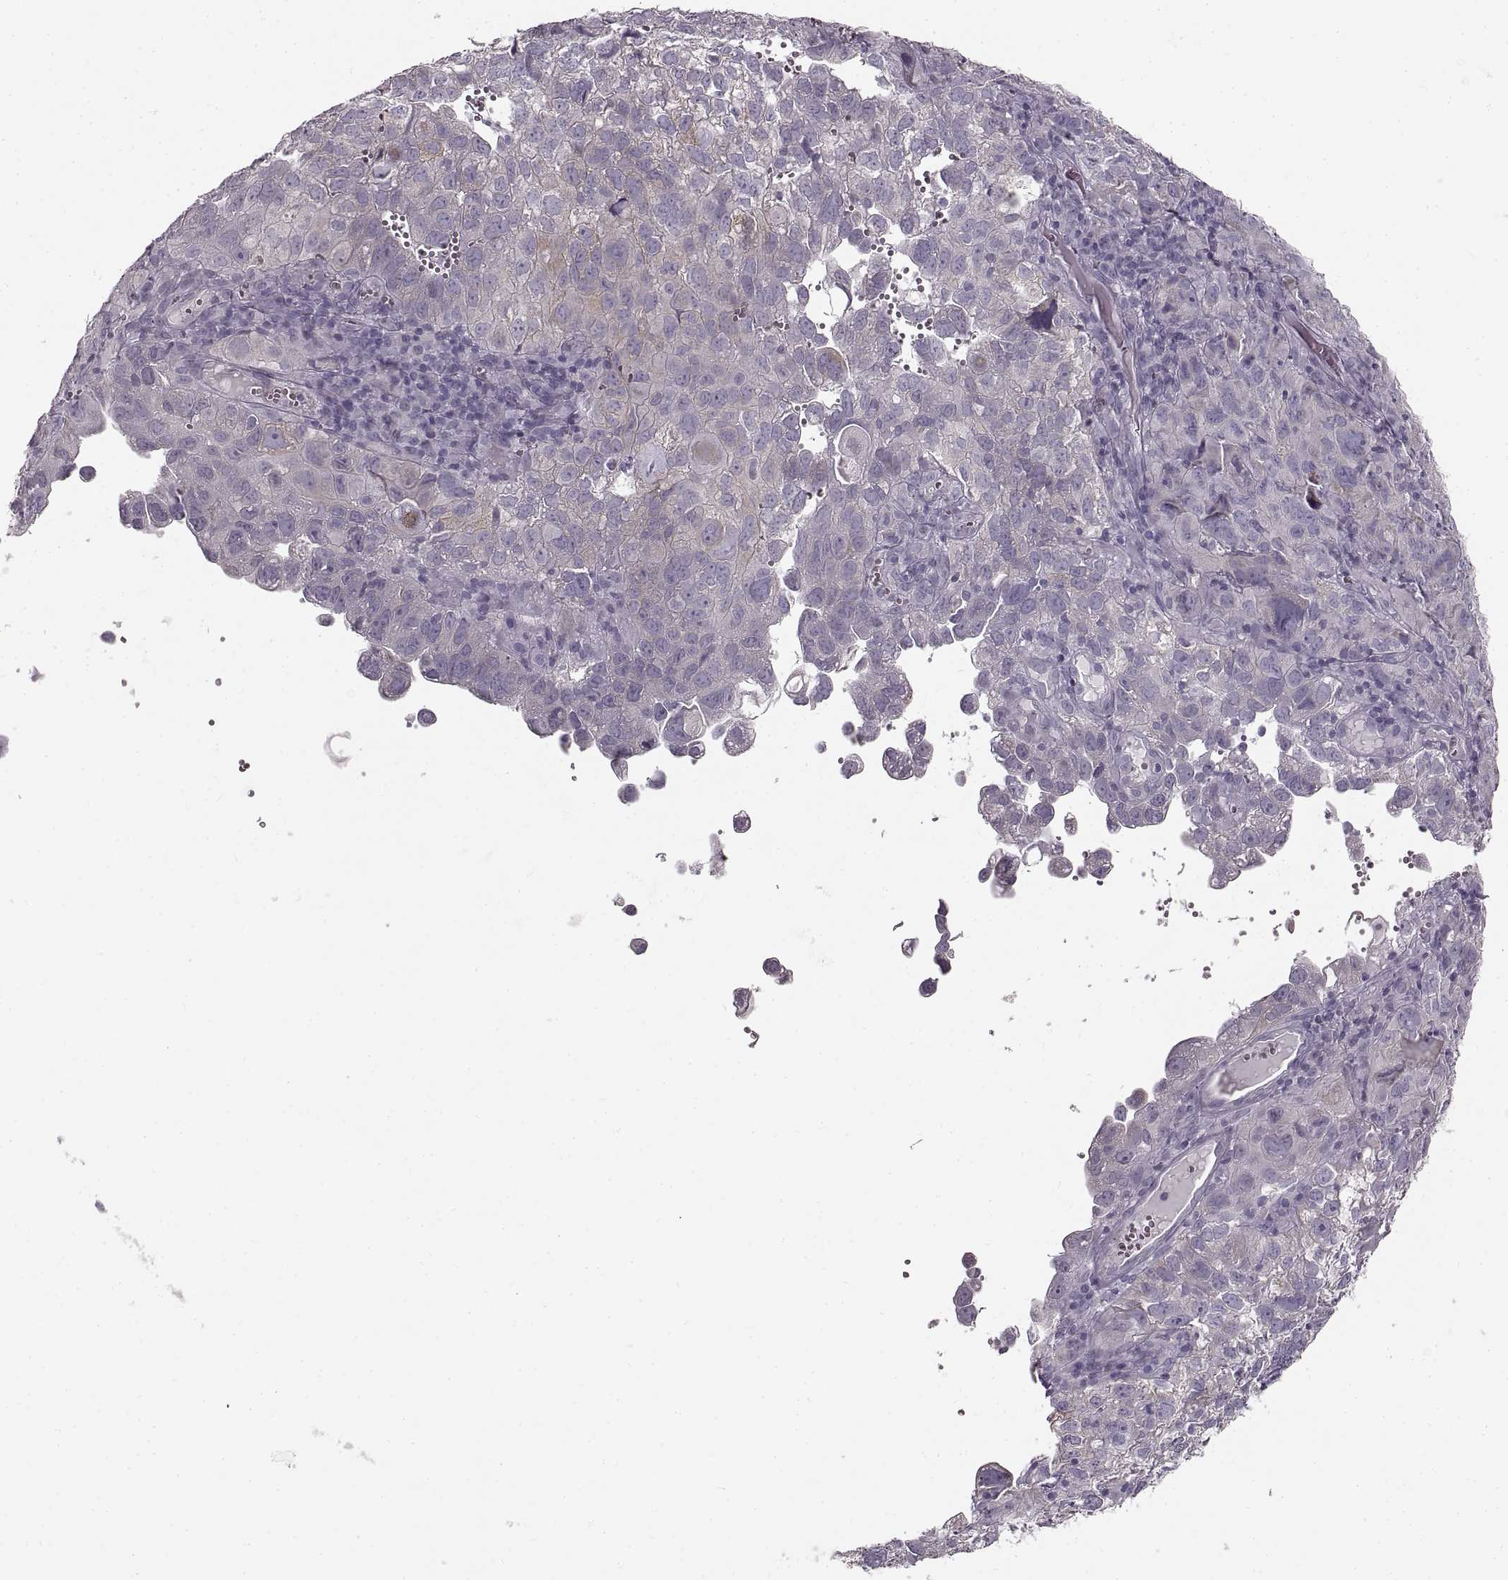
{"staining": {"intensity": "weak", "quantity": "<25%", "location": "cytoplasmic/membranous"}, "tissue": "cervical cancer", "cell_type": "Tumor cells", "image_type": "cancer", "snomed": [{"axis": "morphology", "description": "Squamous cell carcinoma, NOS"}, {"axis": "topography", "description": "Cervix"}], "caption": "Immunohistochemical staining of human cervical cancer reveals no significant expression in tumor cells.", "gene": "CNTN1", "patient": {"sex": "female", "age": 55}}